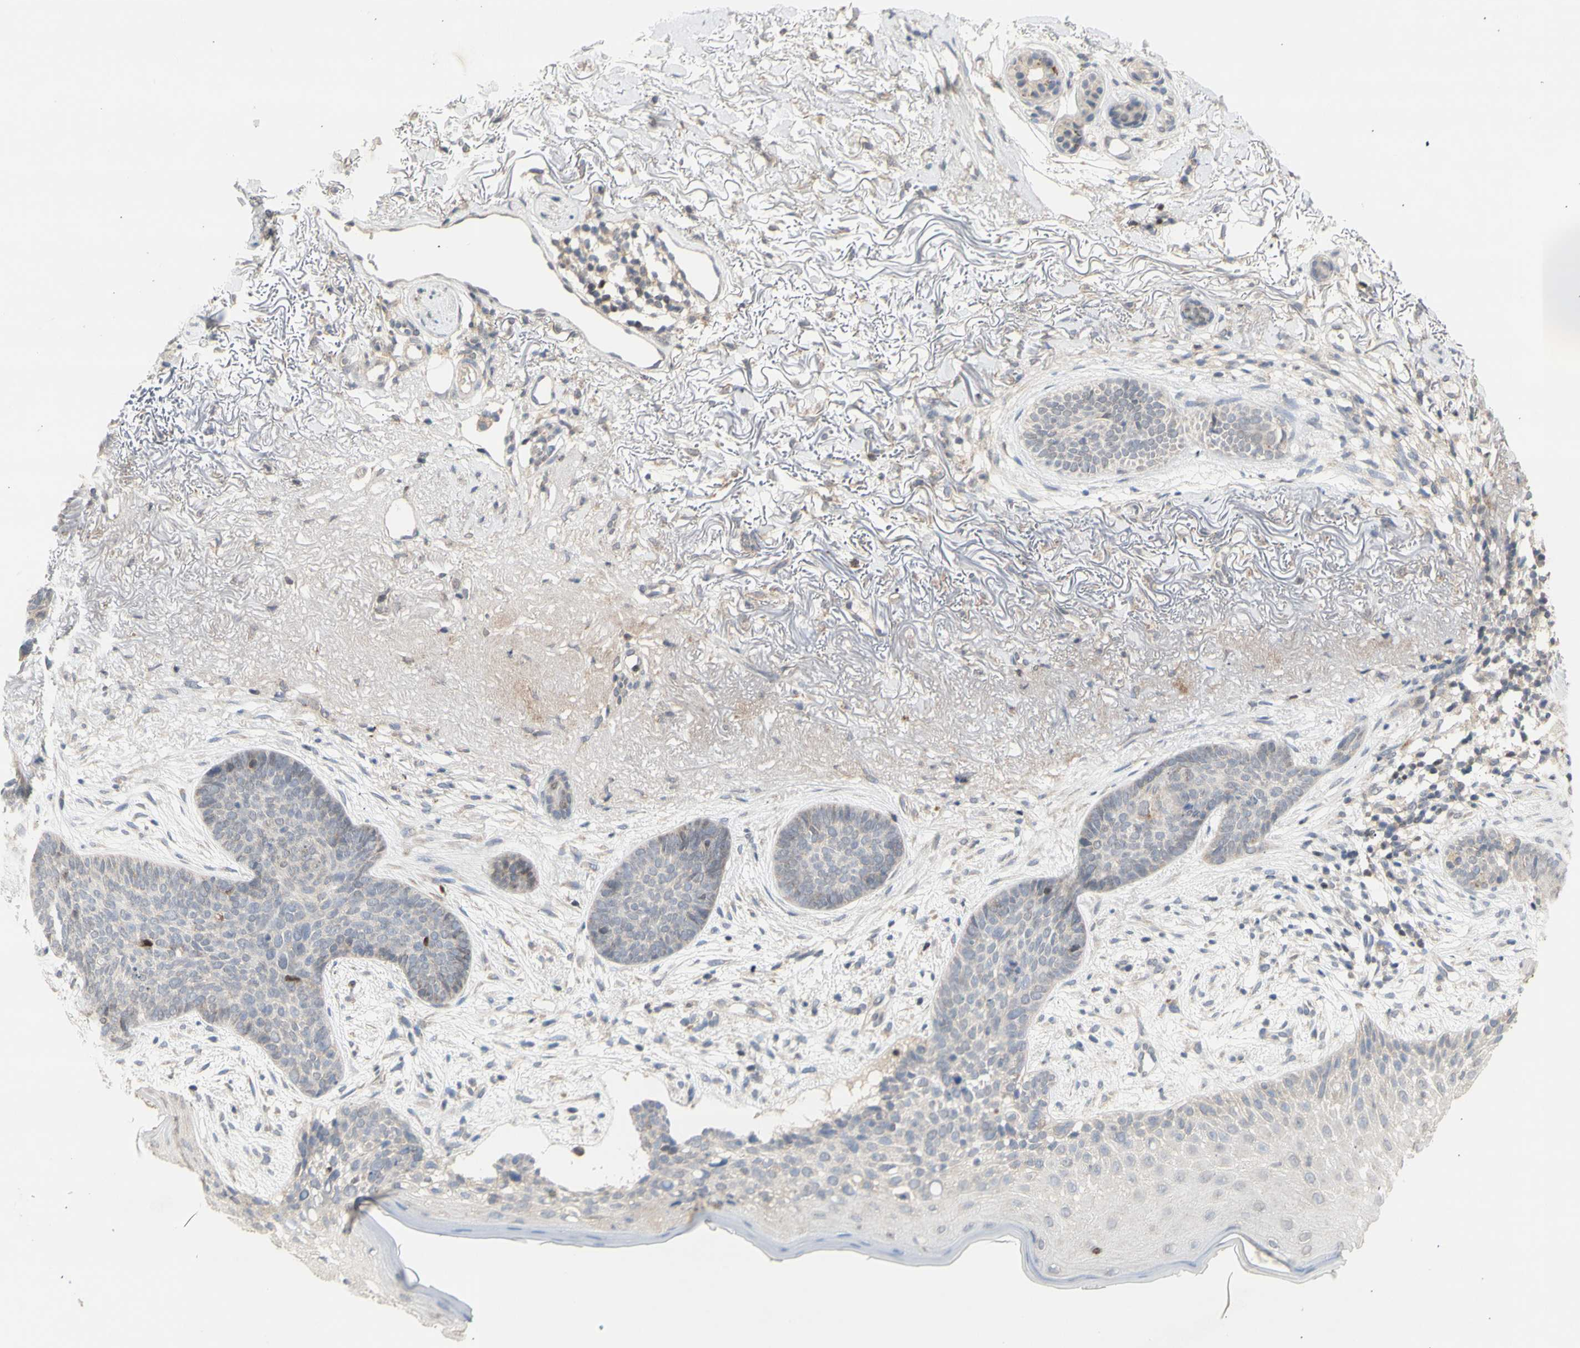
{"staining": {"intensity": "negative", "quantity": "none", "location": "none"}, "tissue": "skin cancer", "cell_type": "Tumor cells", "image_type": "cancer", "snomed": [{"axis": "morphology", "description": "Normal tissue, NOS"}, {"axis": "morphology", "description": "Basal cell carcinoma"}, {"axis": "topography", "description": "Skin"}], "caption": "Tumor cells are negative for protein expression in human skin cancer (basal cell carcinoma).", "gene": "NLRP1", "patient": {"sex": "female", "age": 70}}